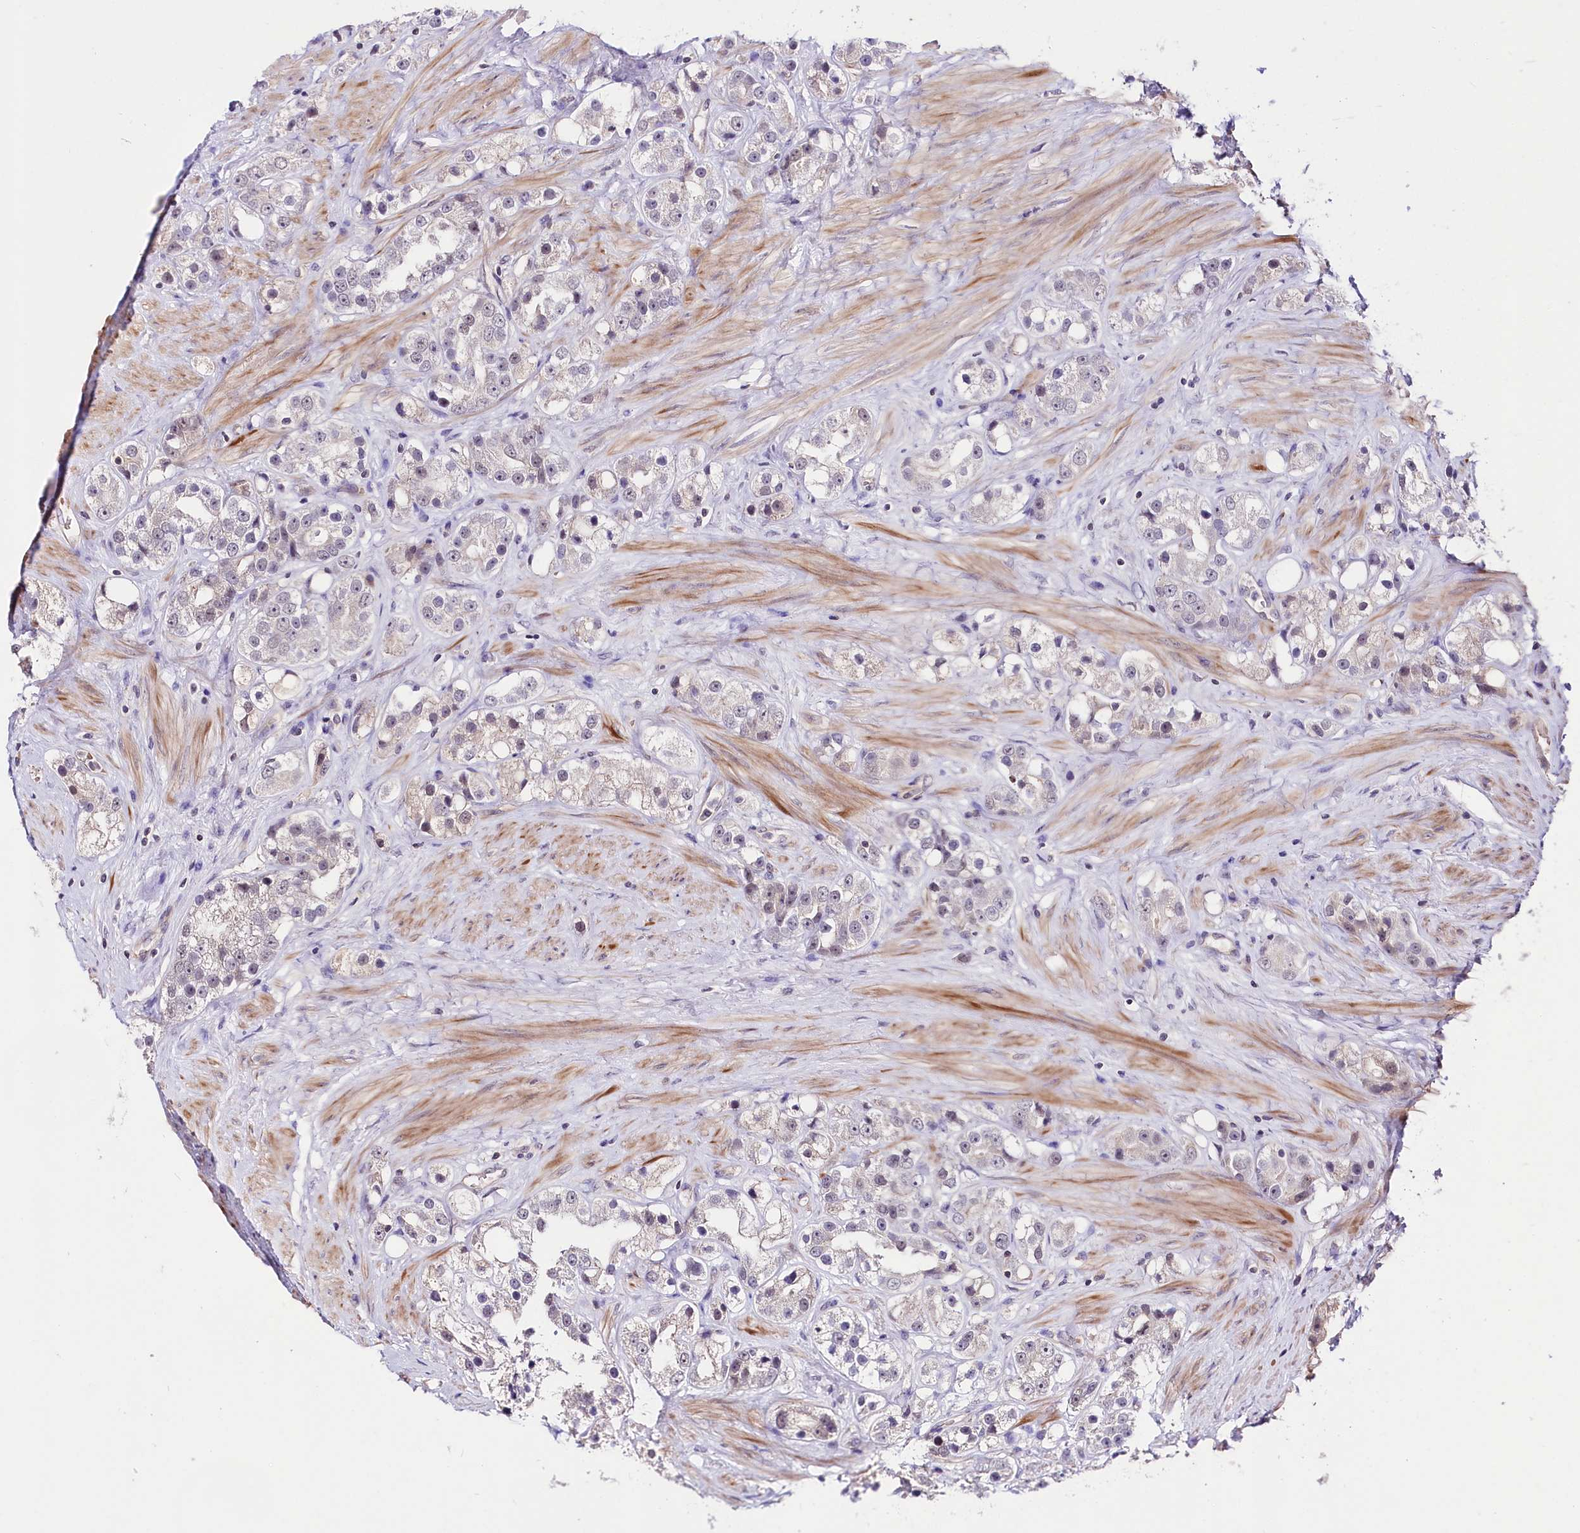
{"staining": {"intensity": "weak", "quantity": "<25%", "location": "cytoplasmic/membranous"}, "tissue": "prostate cancer", "cell_type": "Tumor cells", "image_type": "cancer", "snomed": [{"axis": "morphology", "description": "Adenocarcinoma, NOS"}, {"axis": "topography", "description": "Prostate"}], "caption": "High magnification brightfield microscopy of prostate cancer (adenocarcinoma) stained with DAB (brown) and counterstained with hematoxylin (blue): tumor cells show no significant positivity.", "gene": "TAFAZZIN", "patient": {"sex": "male", "age": 79}}